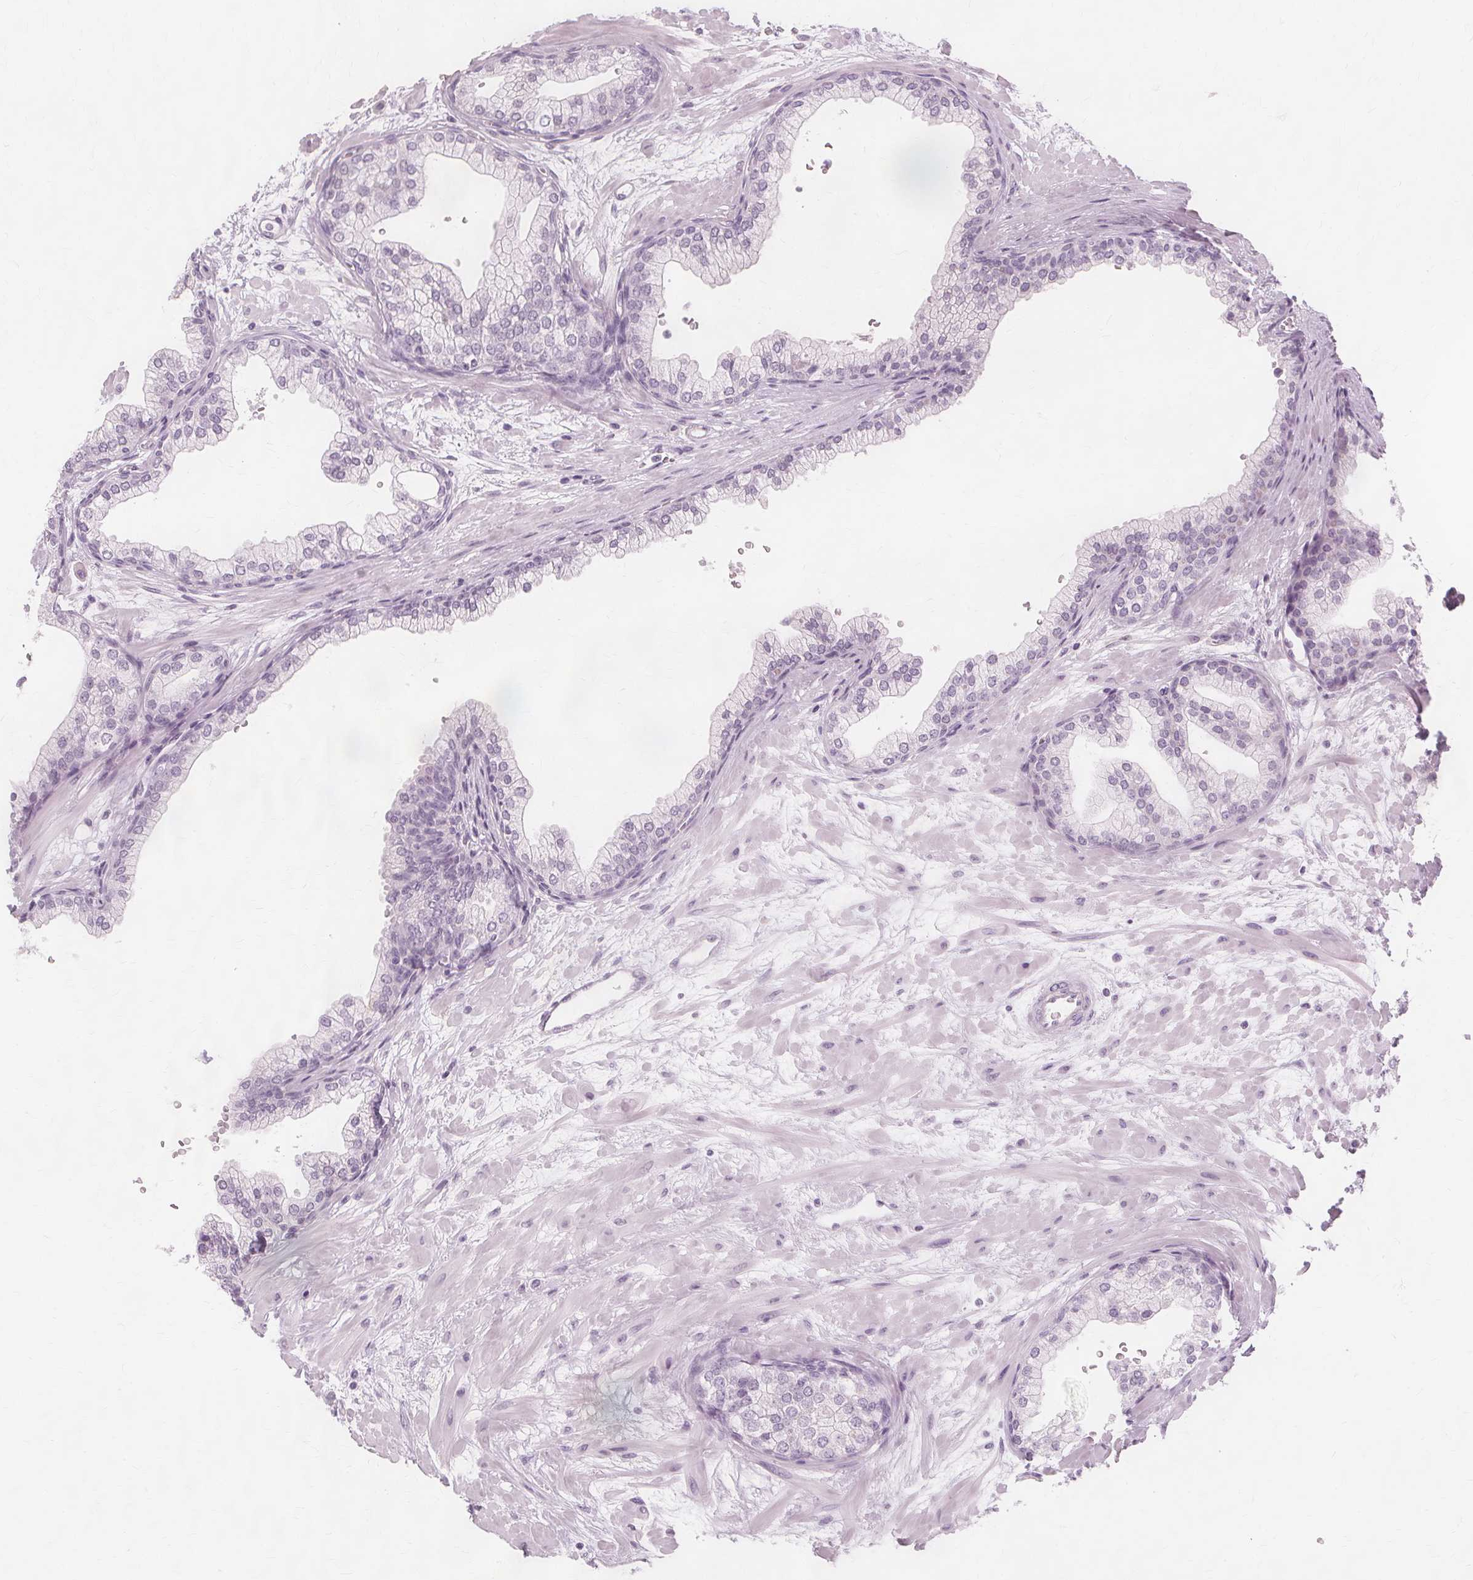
{"staining": {"intensity": "negative", "quantity": "none", "location": "none"}, "tissue": "prostate", "cell_type": "Glandular cells", "image_type": "normal", "snomed": [{"axis": "morphology", "description": "Normal tissue, NOS"}, {"axis": "topography", "description": "Prostate"}, {"axis": "topography", "description": "Peripheral nerve tissue"}], "caption": "Glandular cells show no significant protein positivity in unremarkable prostate. The staining is performed using DAB brown chromogen with nuclei counter-stained in using hematoxylin.", "gene": "TFF1", "patient": {"sex": "male", "age": 61}}